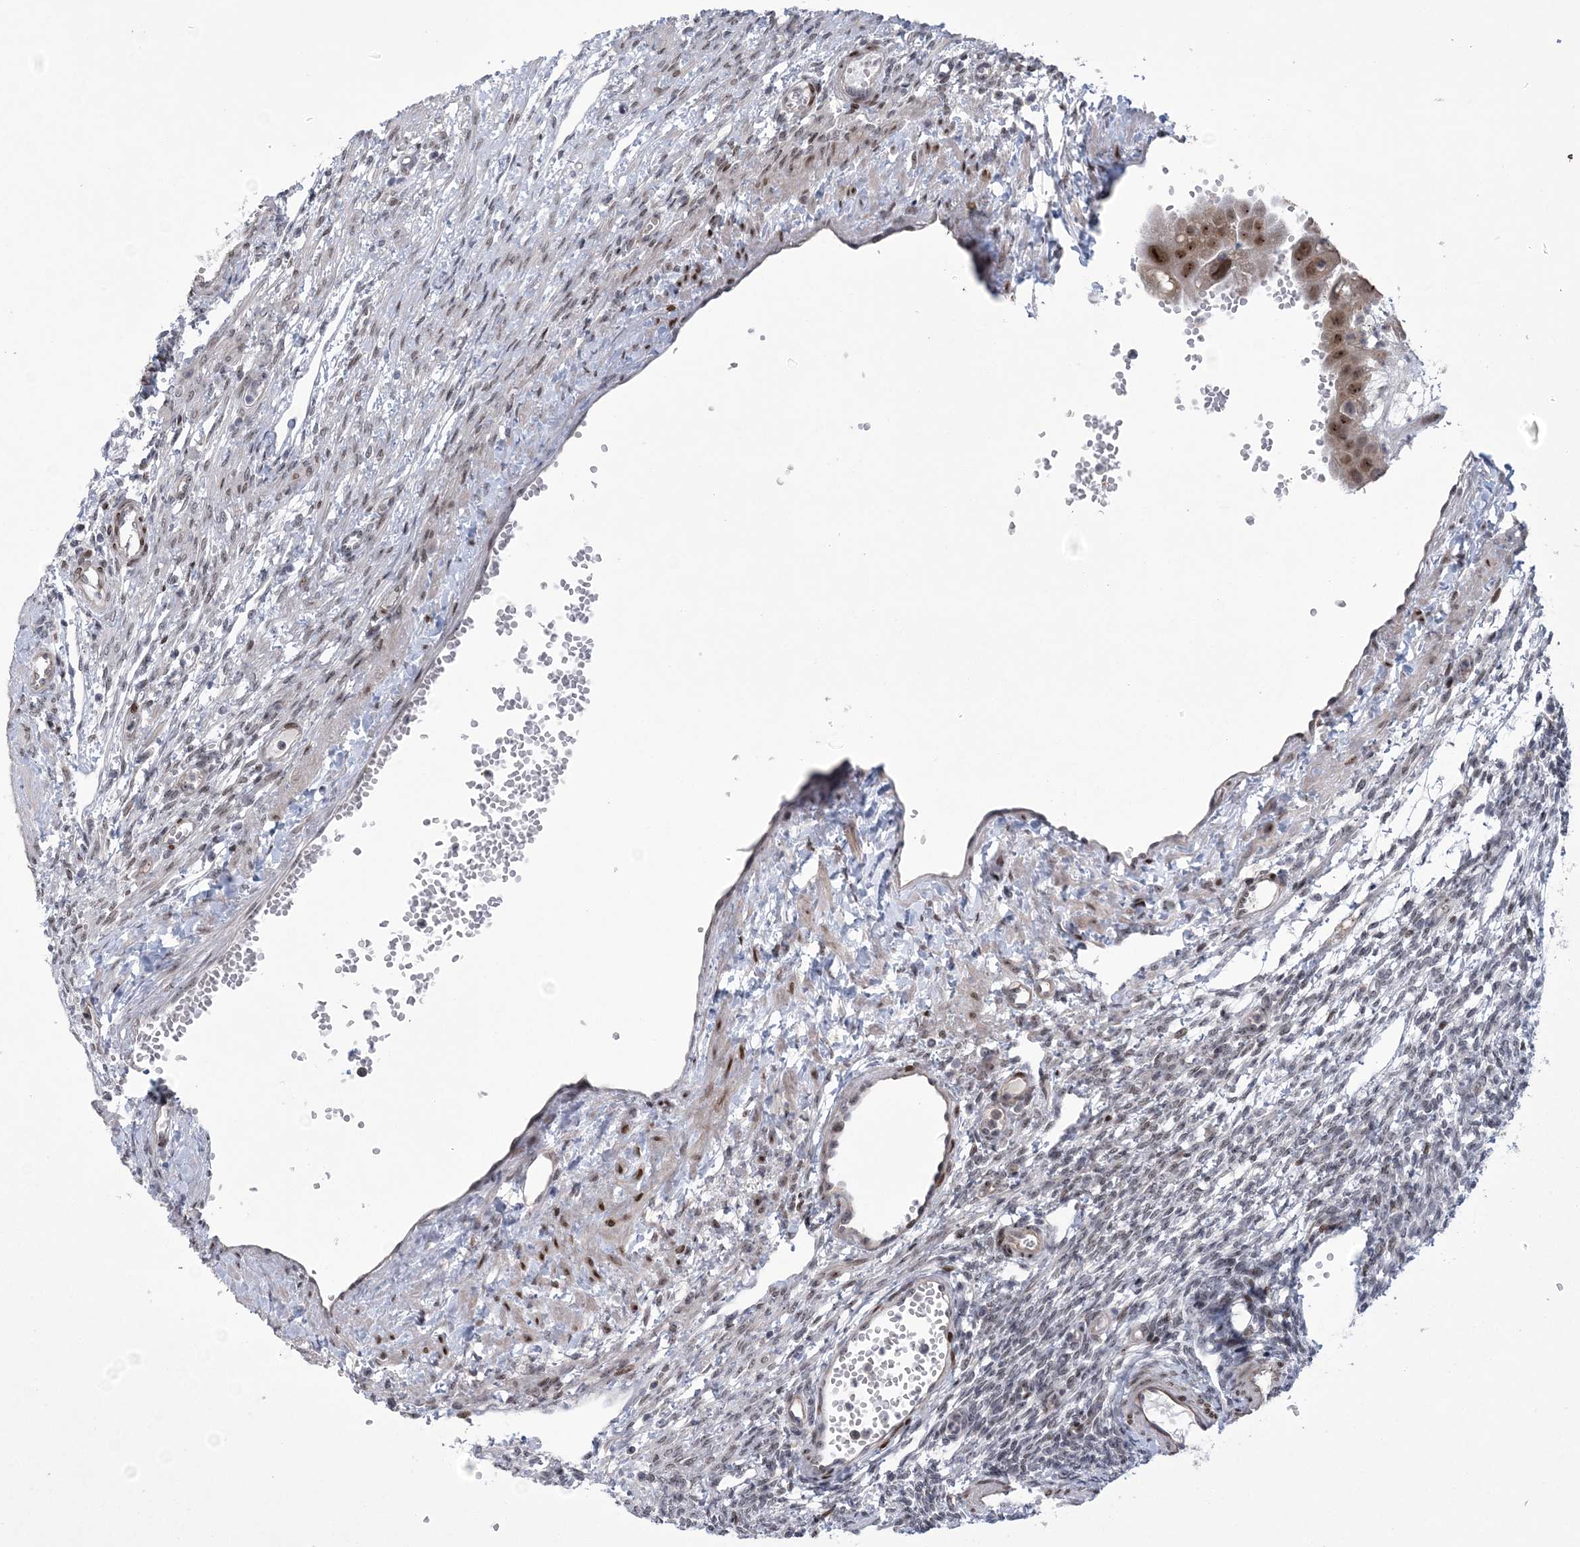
{"staining": {"intensity": "negative", "quantity": "none", "location": "none"}, "tissue": "ovary", "cell_type": "Ovarian stroma cells", "image_type": "normal", "snomed": [{"axis": "morphology", "description": "Normal tissue, NOS"}, {"axis": "morphology", "description": "Cyst, NOS"}, {"axis": "topography", "description": "Ovary"}], "caption": "Immunohistochemistry micrograph of unremarkable ovary: human ovary stained with DAB (3,3'-diaminobenzidine) demonstrates no significant protein expression in ovarian stroma cells.", "gene": "HOMEZ", "patient": {"sex": "female", "age": 33}}